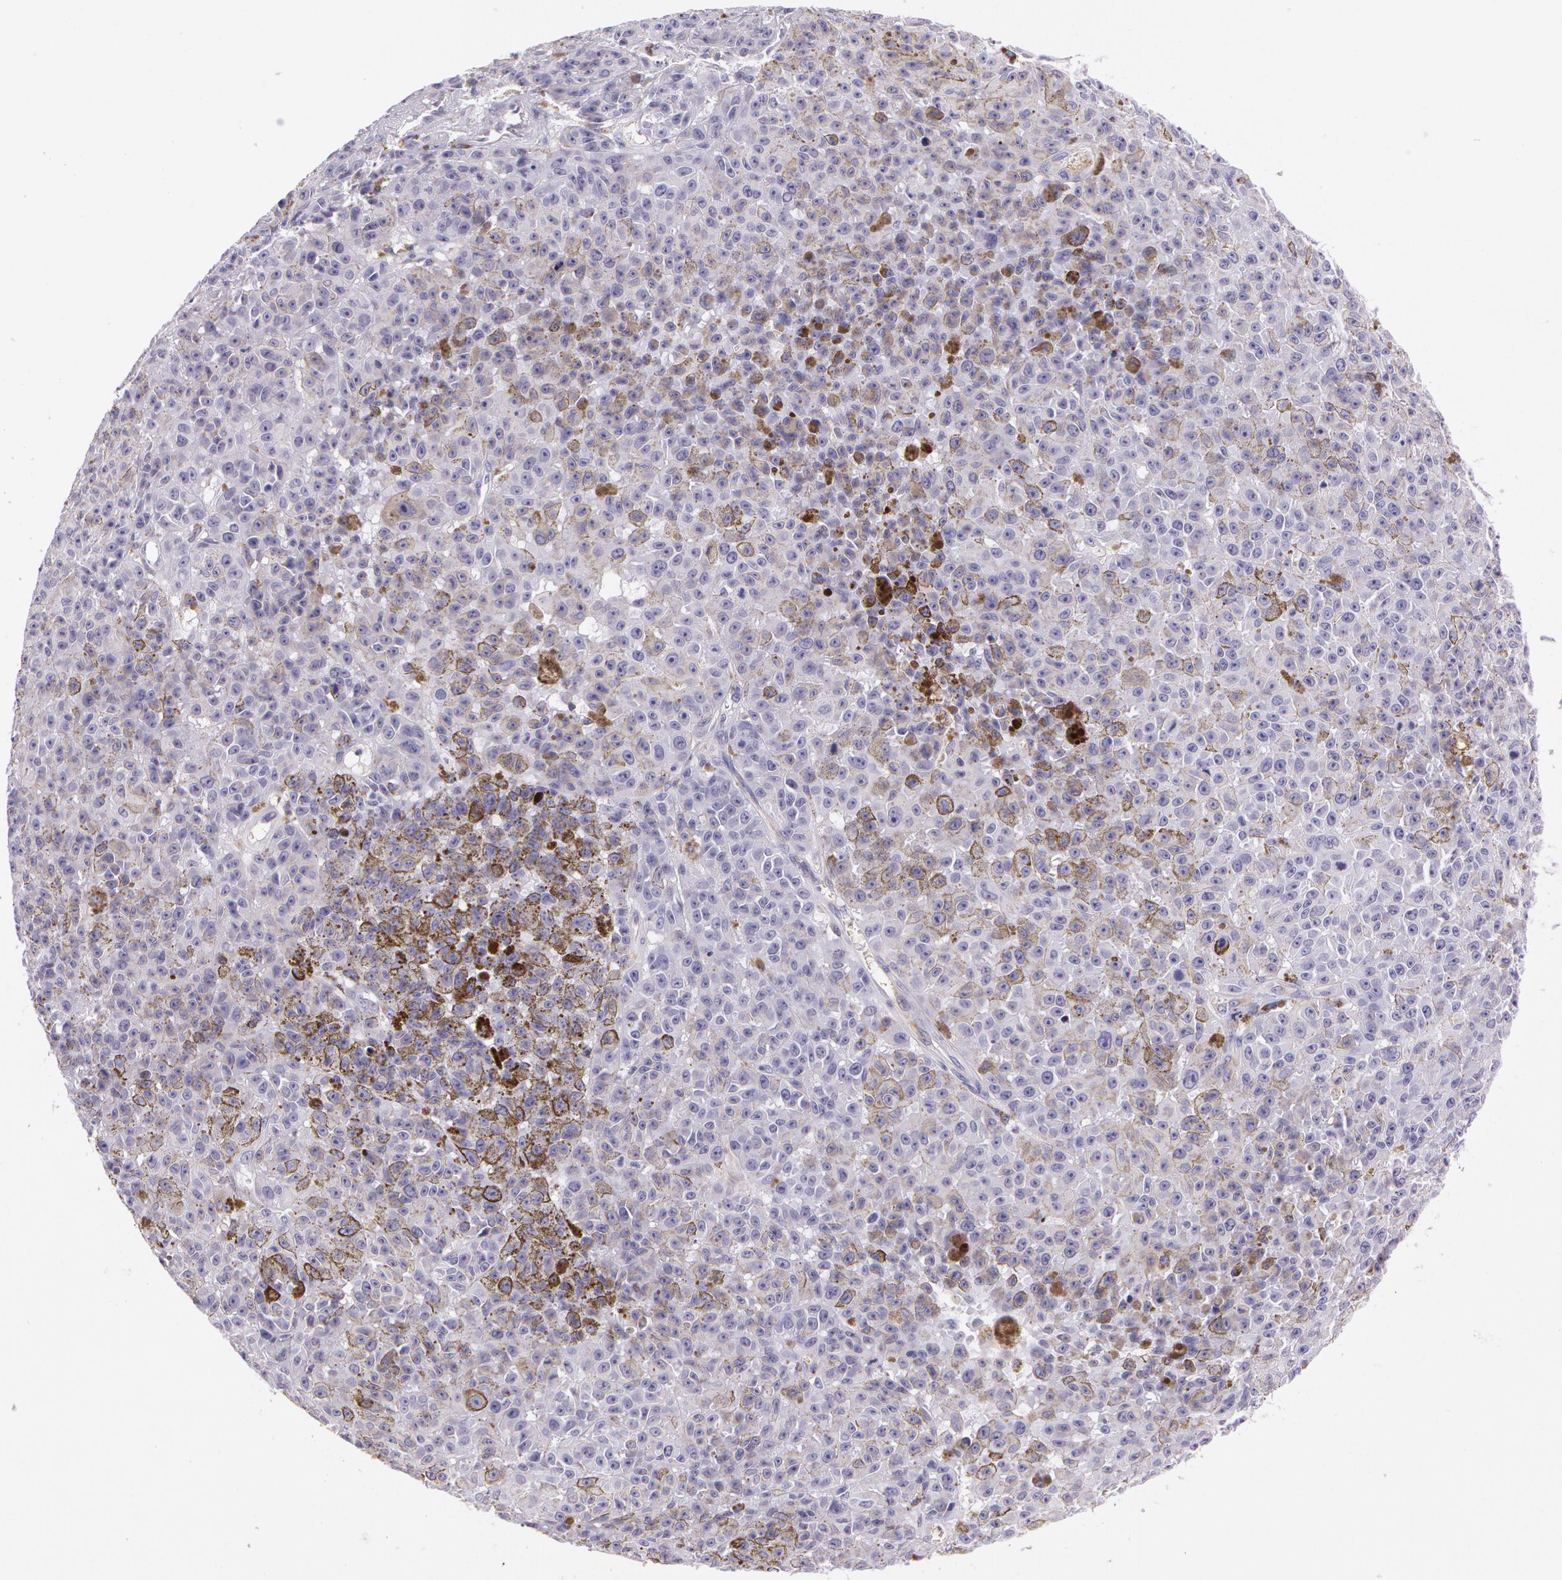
{"staining": {"intensity": "moderate", "quantity": "25%-75%", "location": "cytoplasmic/membranous"}, "tissue": "melanoma", "cell_type": "Tumor cells", "image_type": "cancer", "snomed": [{"axis": "morphology", "description": "Malignant melanoma, NOS"}, {"axis": "topography", "description": "Skin"}], "caption": "Human melanoma stained with a brown dye shows moderate cytoplasmic/membranous positive expression in about 25%-75% of tumor cells.", "gene": "LY75", "patient": {"sex": "male", "age": 64}}